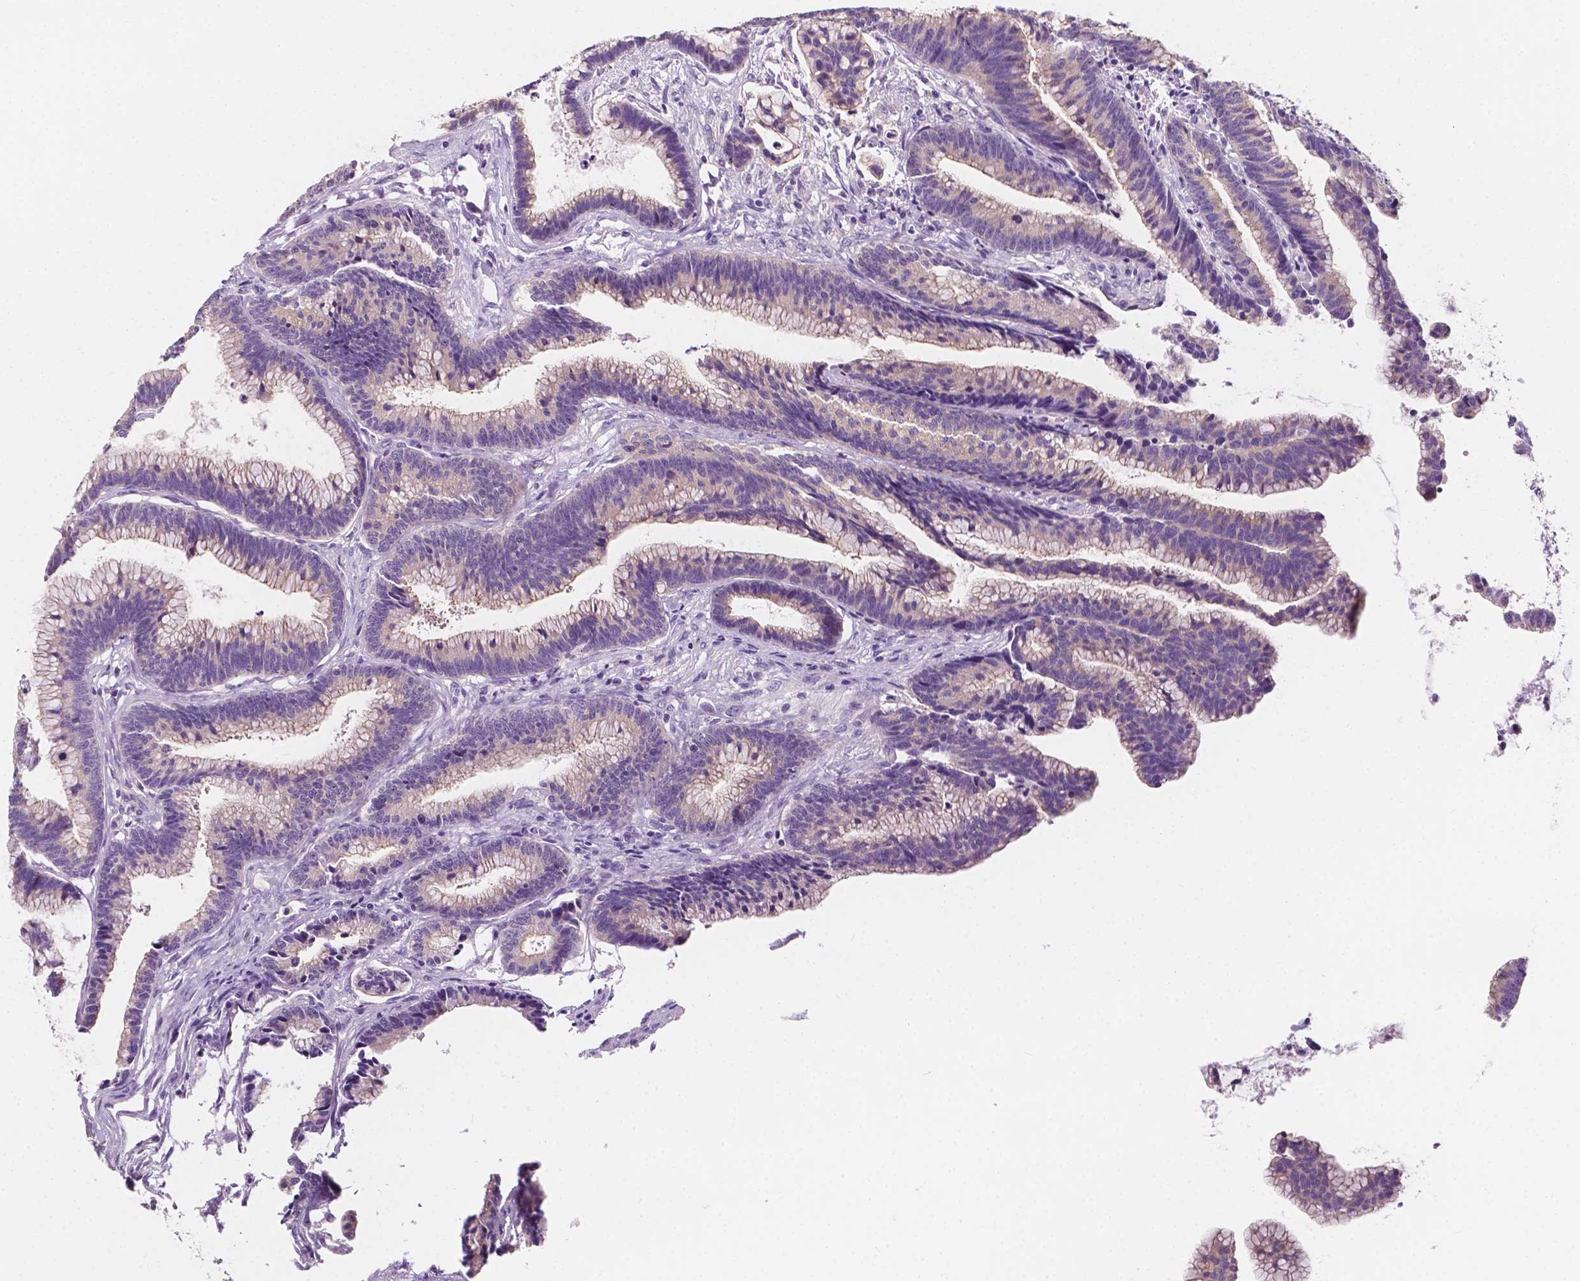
{"staining": {"intensity": "negative", "quantity": "none", "location": "none"}, "tissue": "colorectal cancer", "cell_type": "Tumor cells", "image_type": "cancer", "snomed": [{"axis": "morphology", "description": "Adenocarcinoma, NOS"}, {"axis": "topography", "description": "Colon"}], "caption": "A high-resolution histopathology image shows IHC staining of adenocarcinoma (colorectal), which demonstrates no significant staining in tumor cells.", "gene": "SIRT2", "patient": {"sex": "female", "age": 78}}